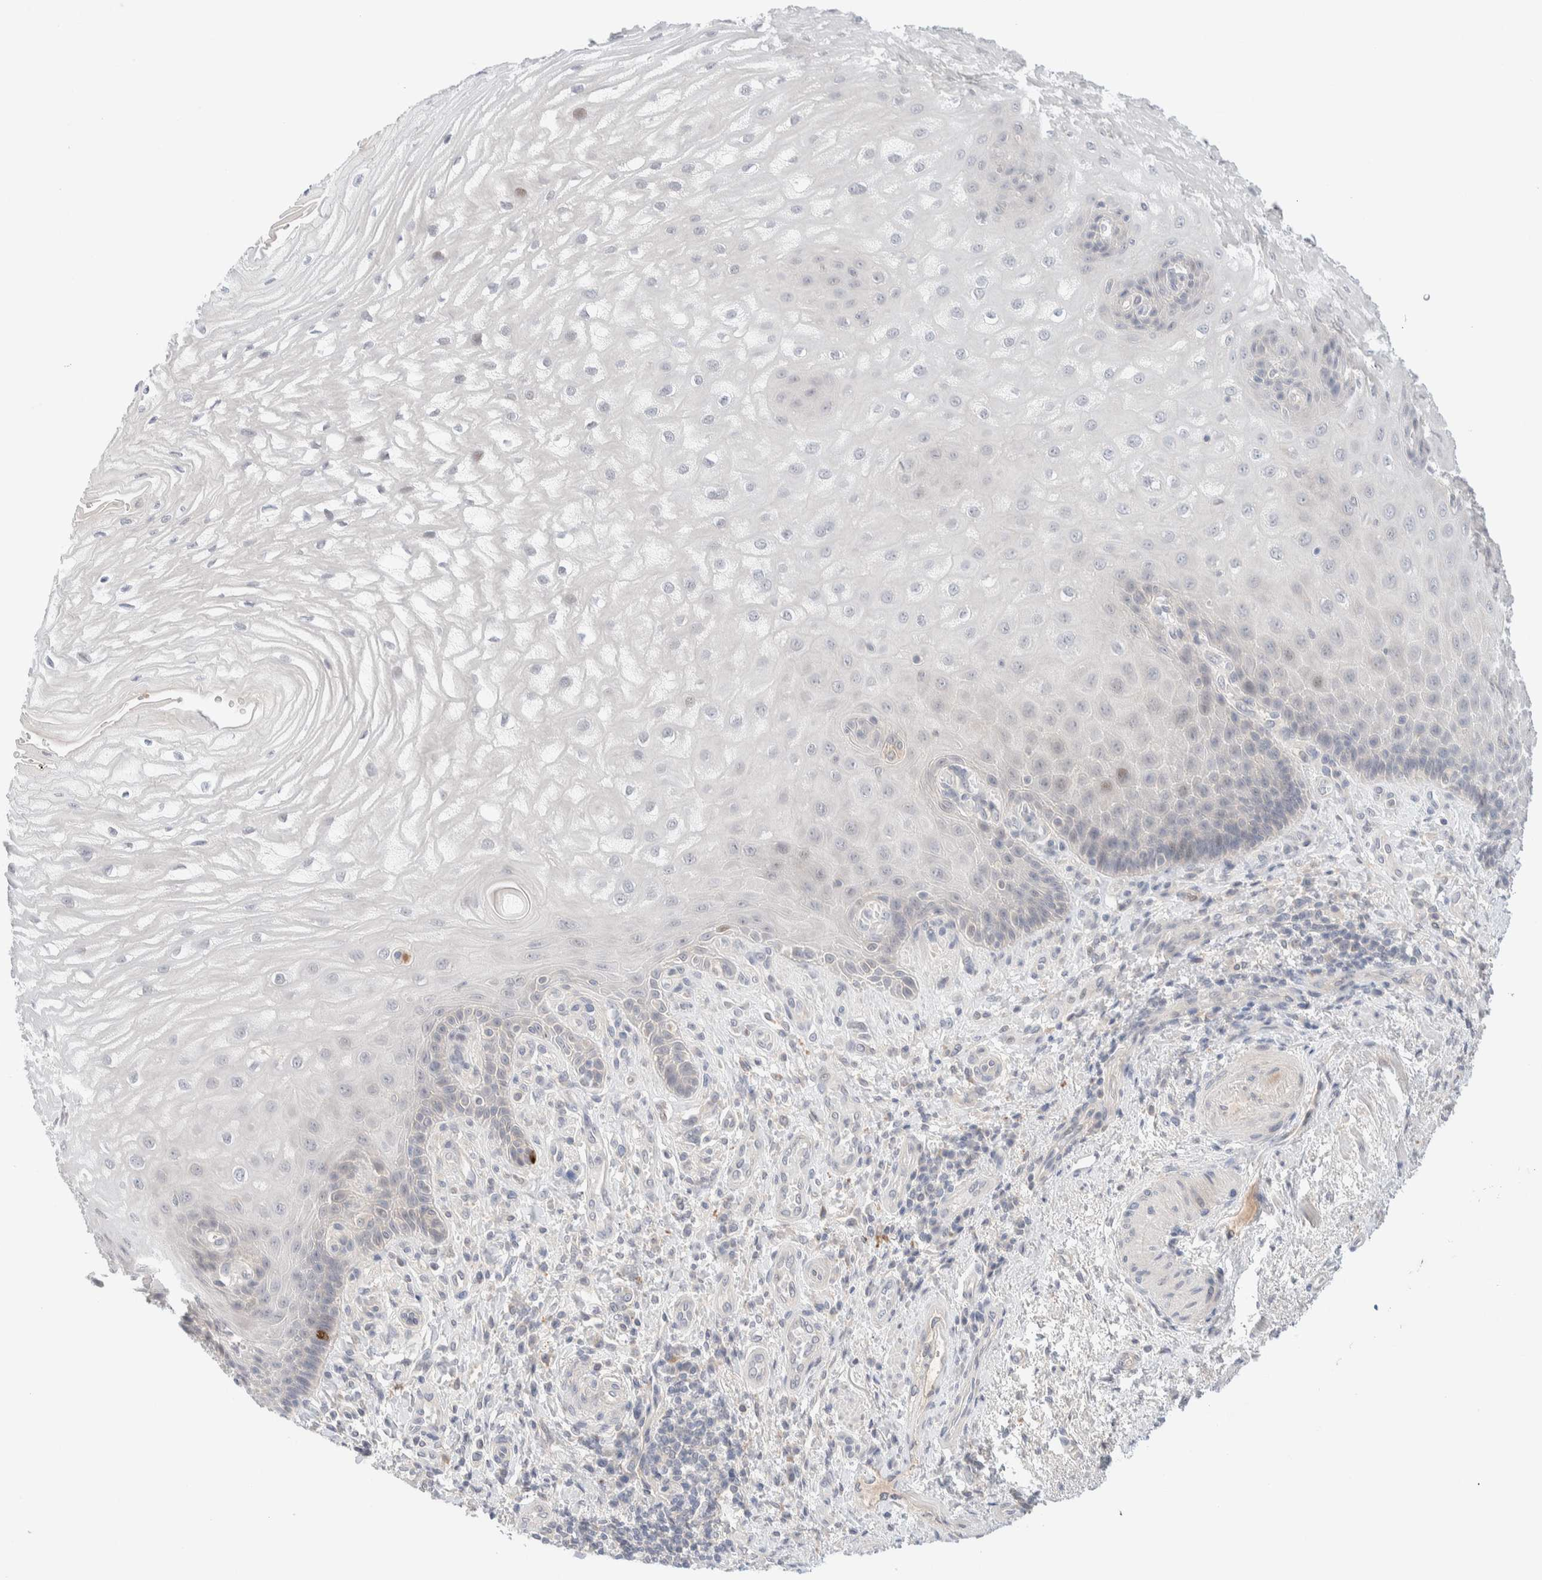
{"staining": {"intensity": "weak", "quantity": "<25%", "location": "cytoplasmic/membranous"}, "tissue": "esophagus", "cell_type": "Squamous epithelial cells", "image_type": "normal", "snomed": [{"axis": "morphology", "description": "Normal tissue, NOS"}, {"axis": "topography", "description": "Esophagus"}], "caption": "The micrograph displays no significant expression in squamous epithelial cells of esophagus.", "gene": "CHKA", "patient": {"sex": "male", "age": 54}}